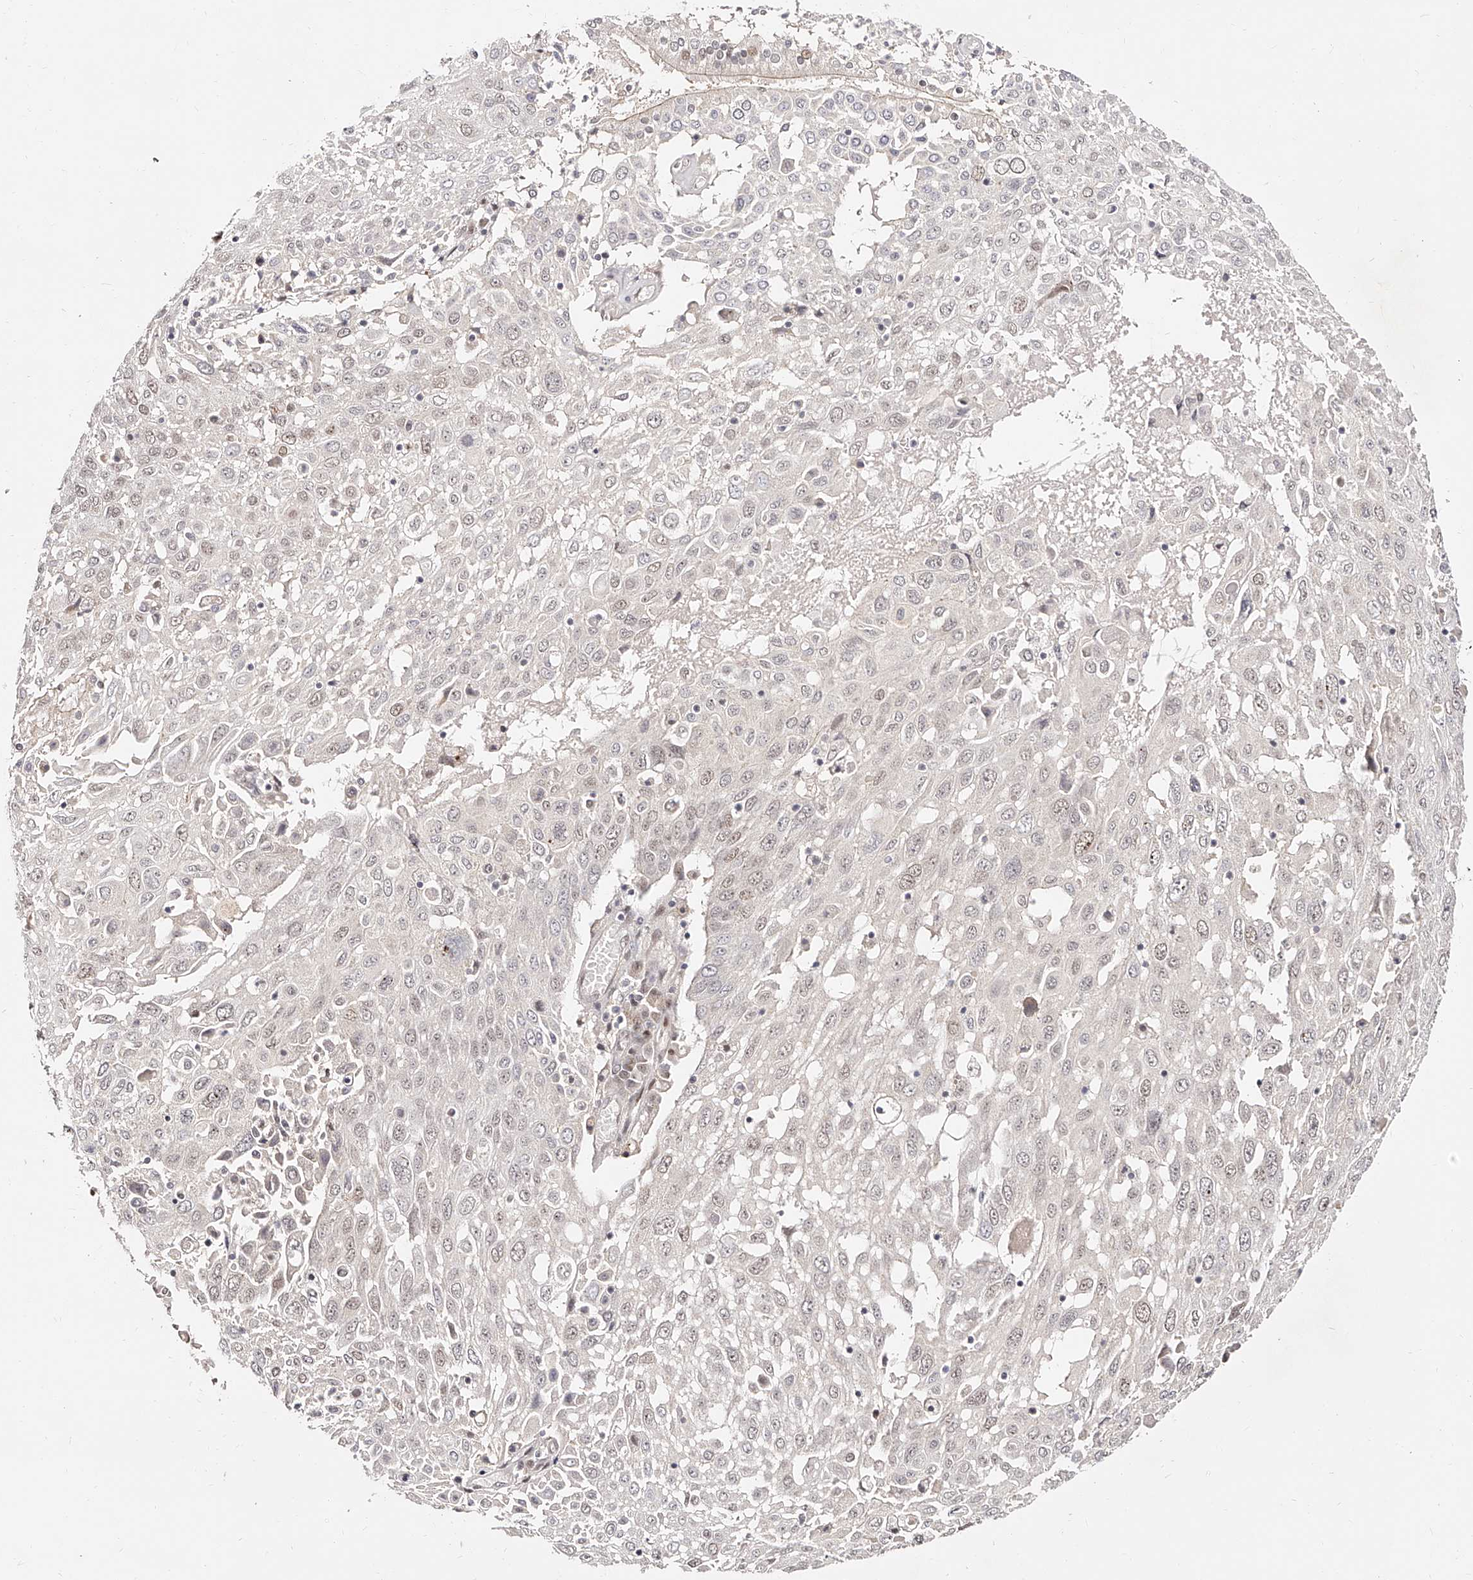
{"staining": {"intensity": "weak", "quantity": "25%-75%", "location": "nuclear"}, "tissue": "lung cancer", "cell_type": "Tumor cells", "image_type": "cancer", "snomed": [{"axis": "morphology", "description": "Squamous cell carcinoma, NOS"}, {"axis": "topography", "description": "Lung"}], "caption": "Immunohistochemical staining of lung cancer displays low levels of weak nuclear expression in approximately 25%-75% of tumor cells.", "gene": "USF3", "patient": {"sex": "male", "age": 65}}